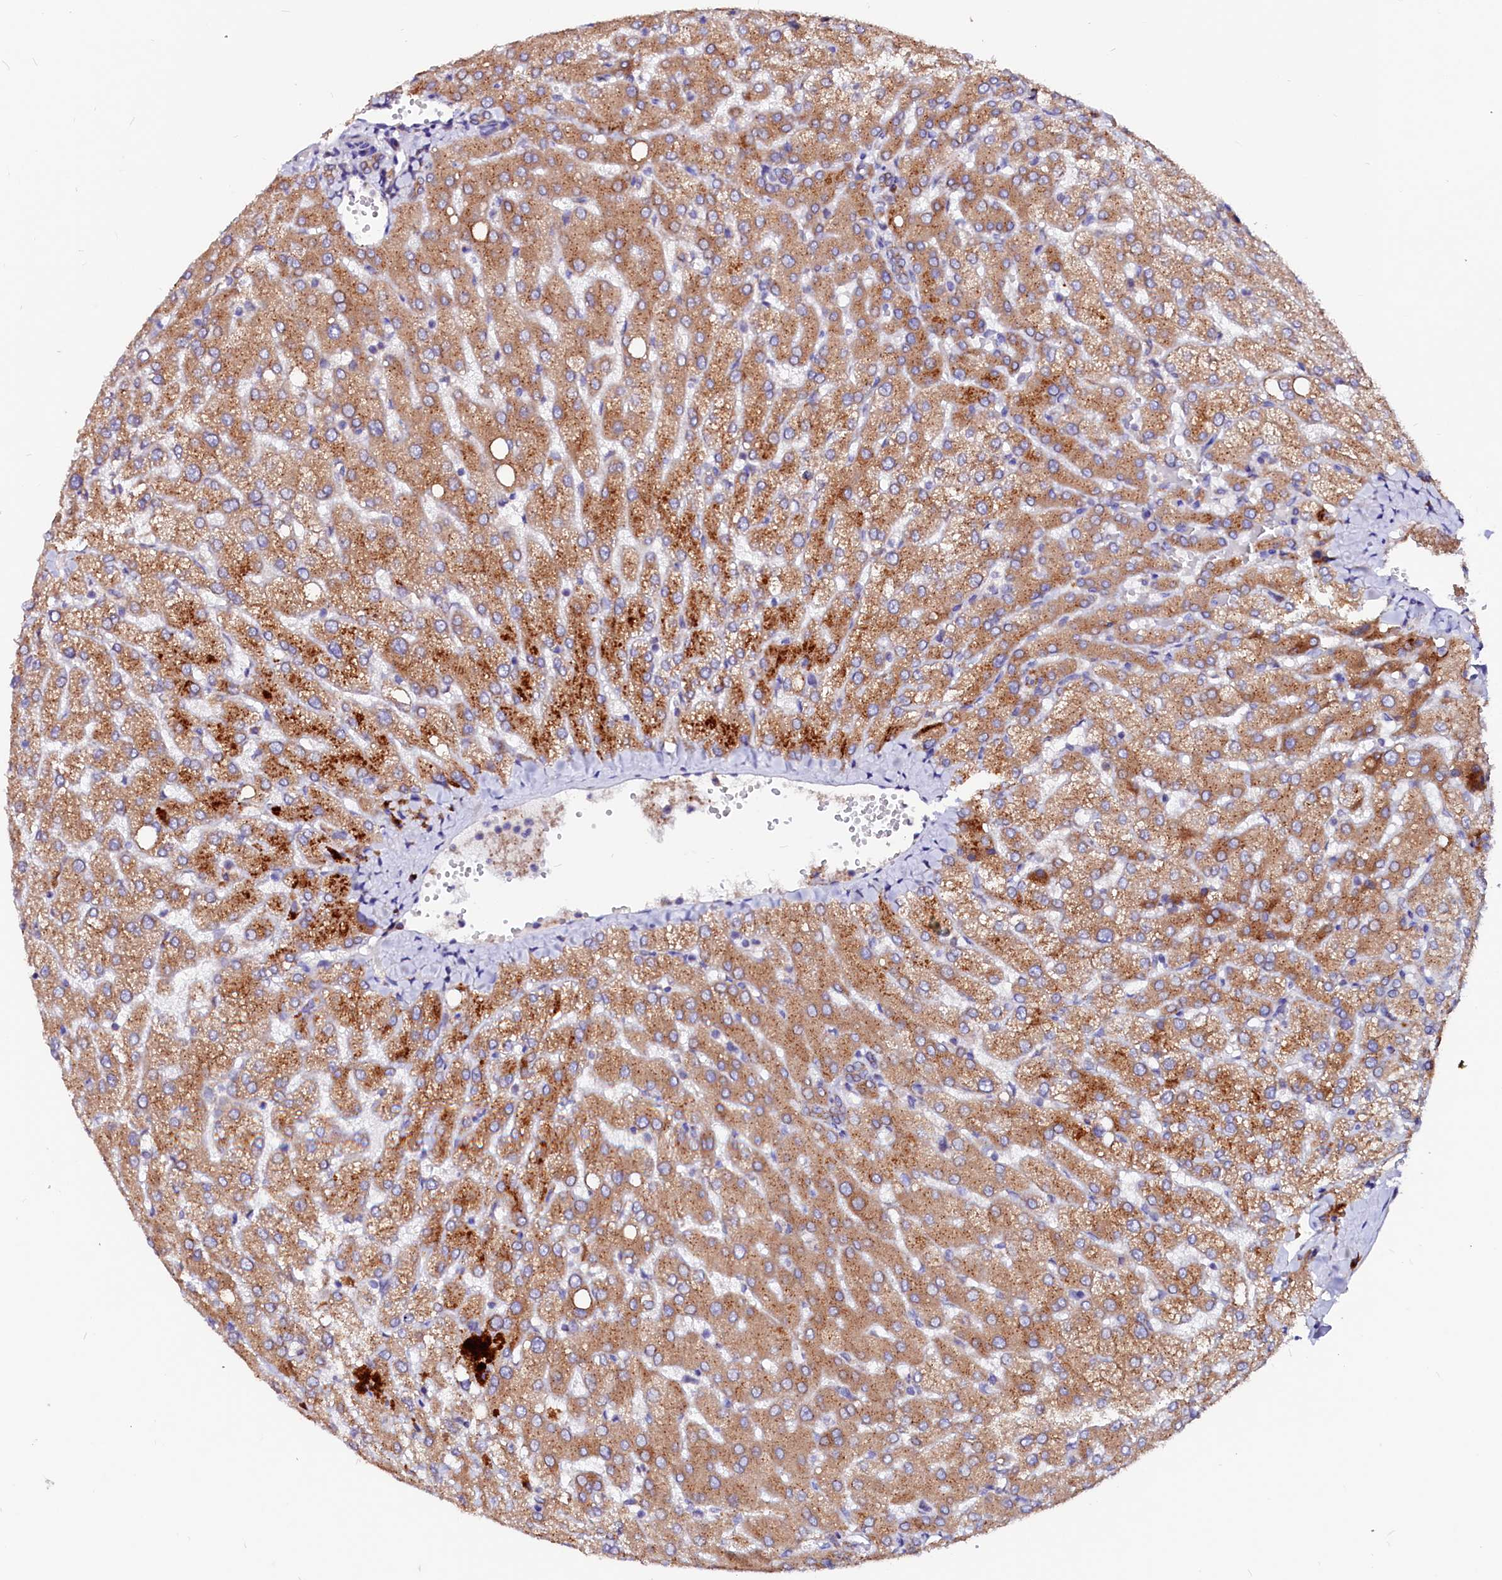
{"staining": {"intensity": "moderate", "quantity": ">75%", "location": "cytoplasmic/membranous"}, "tissue": "liver", "cell_type": "Cholangiocytes", "image_type": "normal", "snomed": [{"axis": "morphology", "description": "Normal tissue, NOS"}, {"axis": "topography", "description": "Liver"}], "caption": "Immunohistochemistry of benign human liver displays medium levels of moderate cytoplasmic/membranous positivity in approximately >75% of cholangiocytes. (IHC, brightfield microscopy, high magnification).", "gene": "LMAN1", "patient": {"sex": "female", "age": 54}}